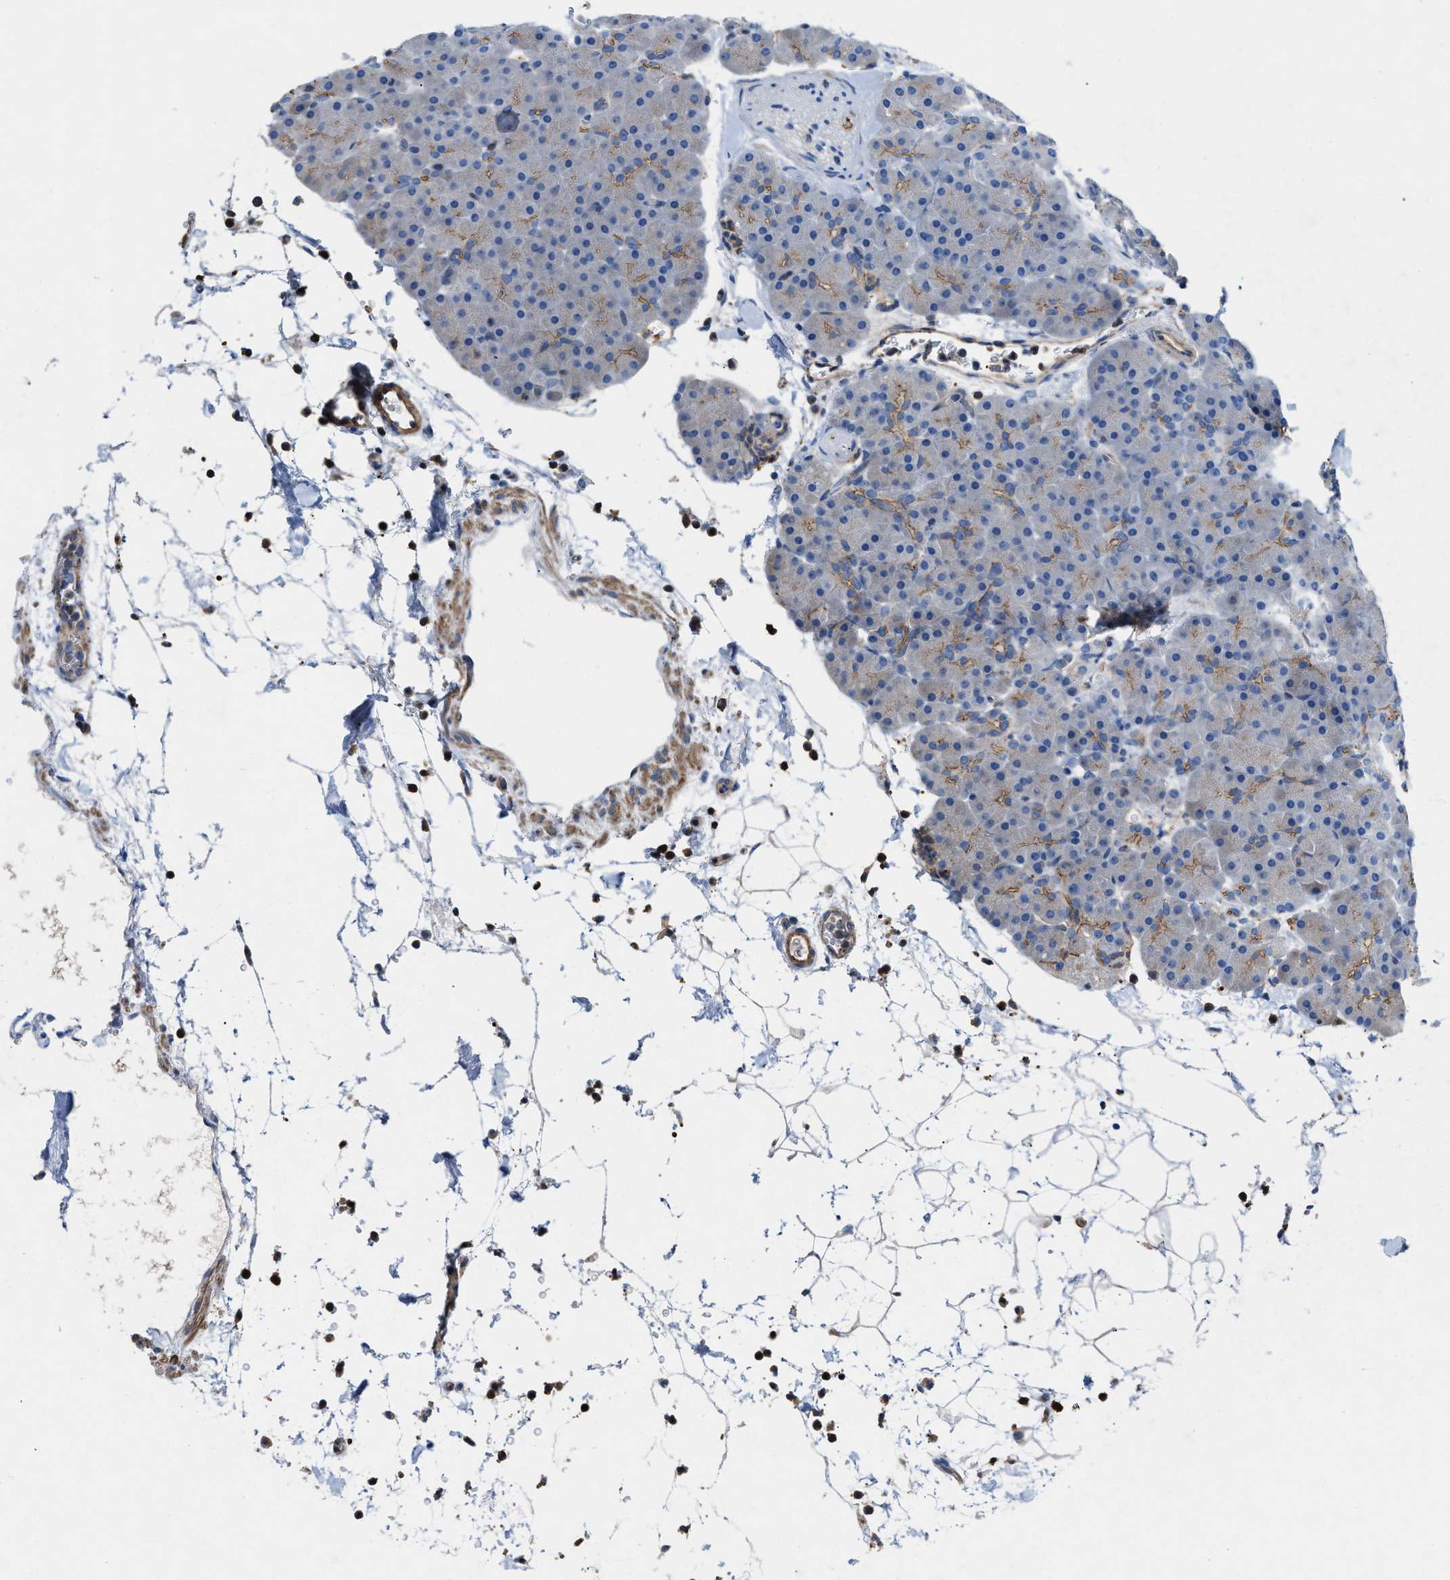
{"staining": {"intensity": "moderate", "quantity": "<25%", "location": "cytoplasmic/membranous"}, "tissue": "pancreas", "cell_type": "Exocrine glandular cells", "image_type": "normal", "snomed": [{"axis": "morphology", "description": "Normal tissue, NOS"}, {"axis": "topography", "description": "Pancreas"}], "caption": "Immunohistochemistry (IHC) staining of unremarkable pancreas, which displays low levels of moderate cytoplasmic/membranous expression in about <25% of exocrine glandular cells indicating moderate cytoplasmic/membranous protein expression. The staining was performed using DAB (3,3'-diaminobenzidine) (brown) for protein detection and nuclei were counterstained in hematoxylin (blue).", "gene": "ATP6V0D1", "patient": {"sex": "male", "age": 66}}